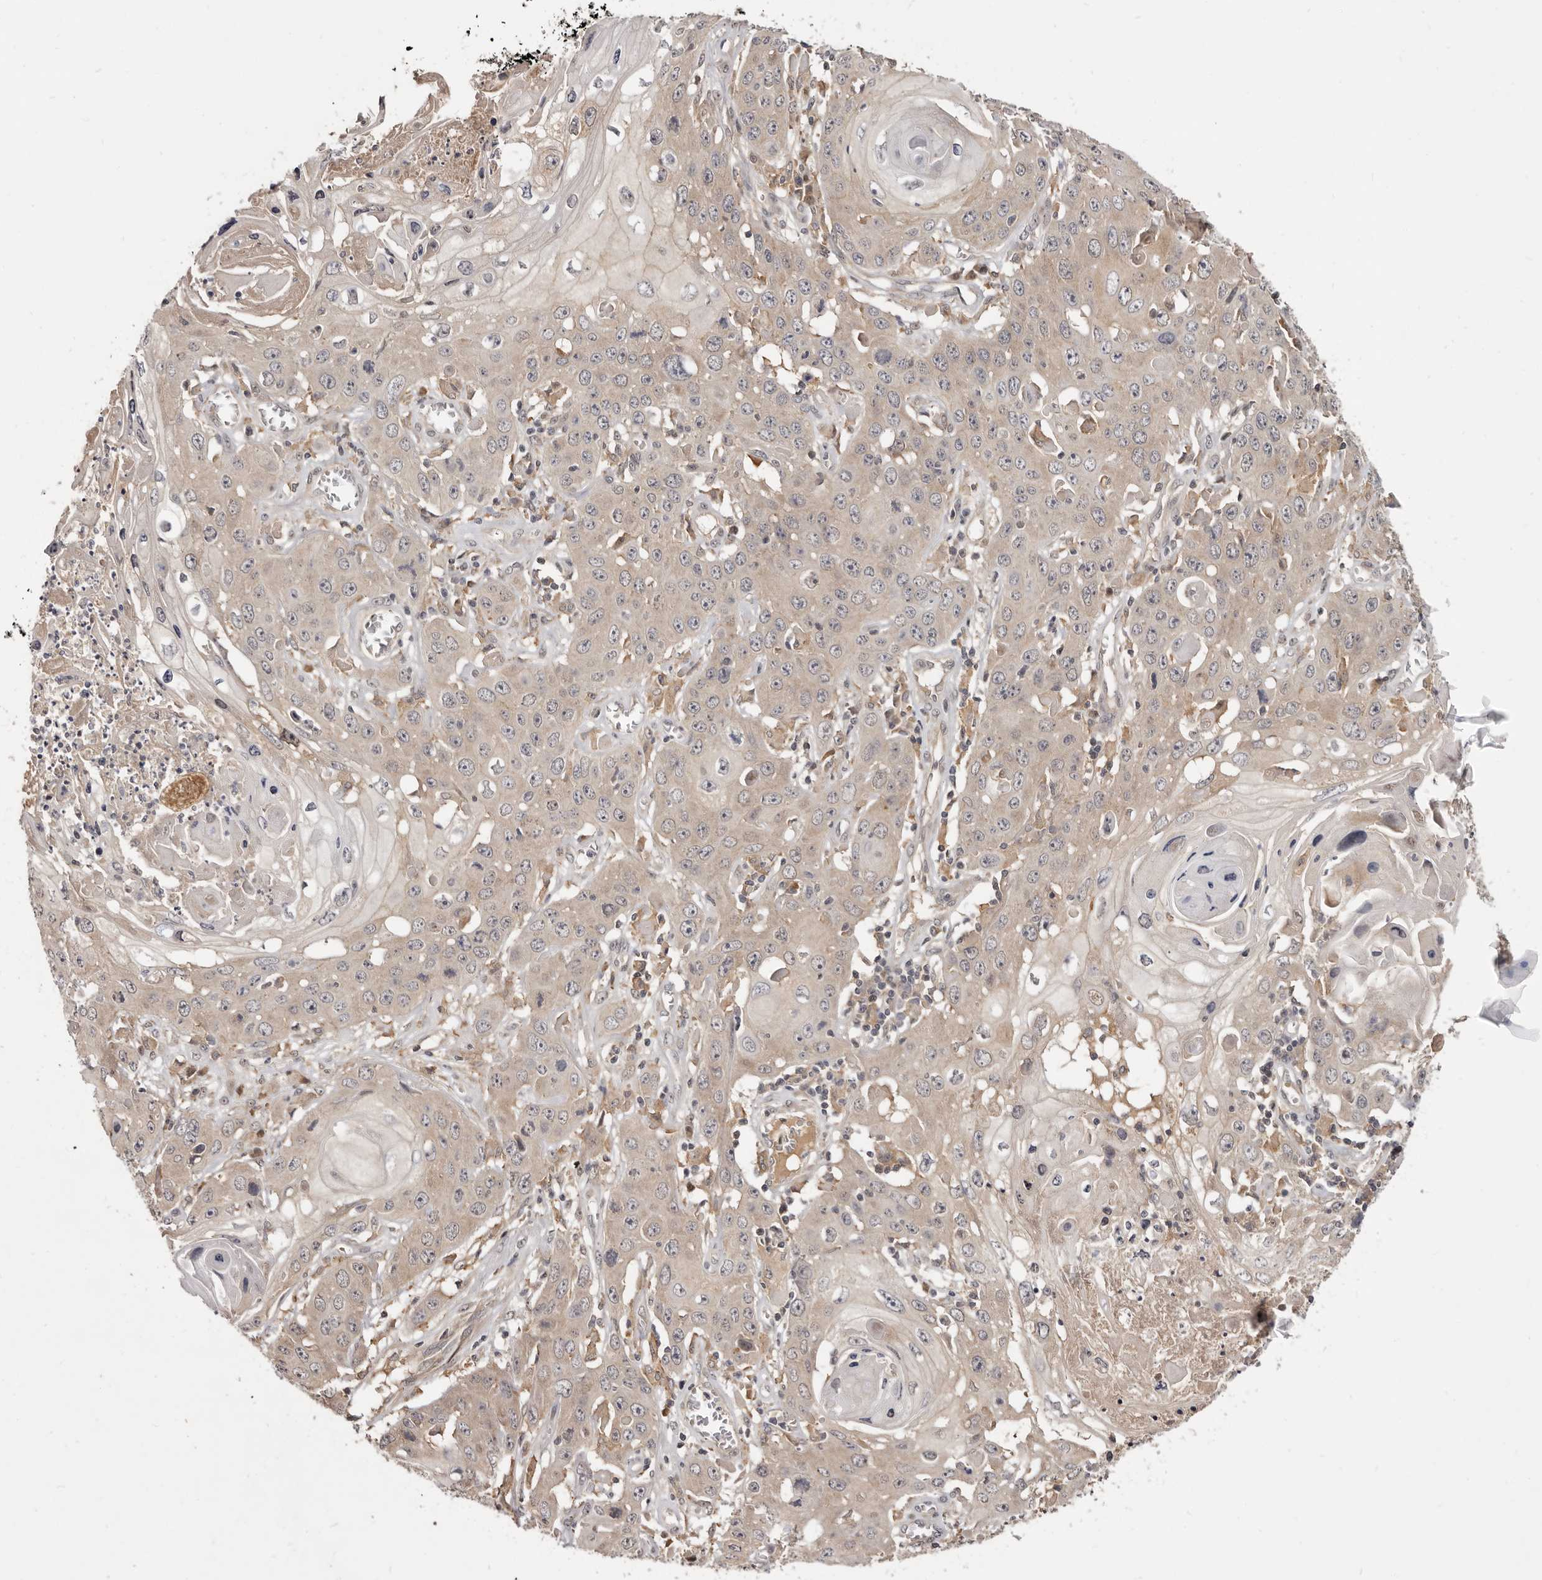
{"staining": {"intensity": "weak", "quantity": "25%-75%", "location": "cytoplasmic/membranous"}, "tissue": "skin cancer", "cell_type": "Tumor cells", "image_type": "cancer", "snomed": [{"axis": "morphology", "description": "Squamous cell carcinoma, NOS"}, {"axis": "topography", "description": "Skin"}], "caption": "There is low levels of weak cytoplasmic/membranous expression in tumor cells of skin cancer (squamous cell carcinoma), as demonstrated by immunohistochemical staining (brown color).", "gene": "INAVA", "patient": {"sex": "male", "age": 55}}